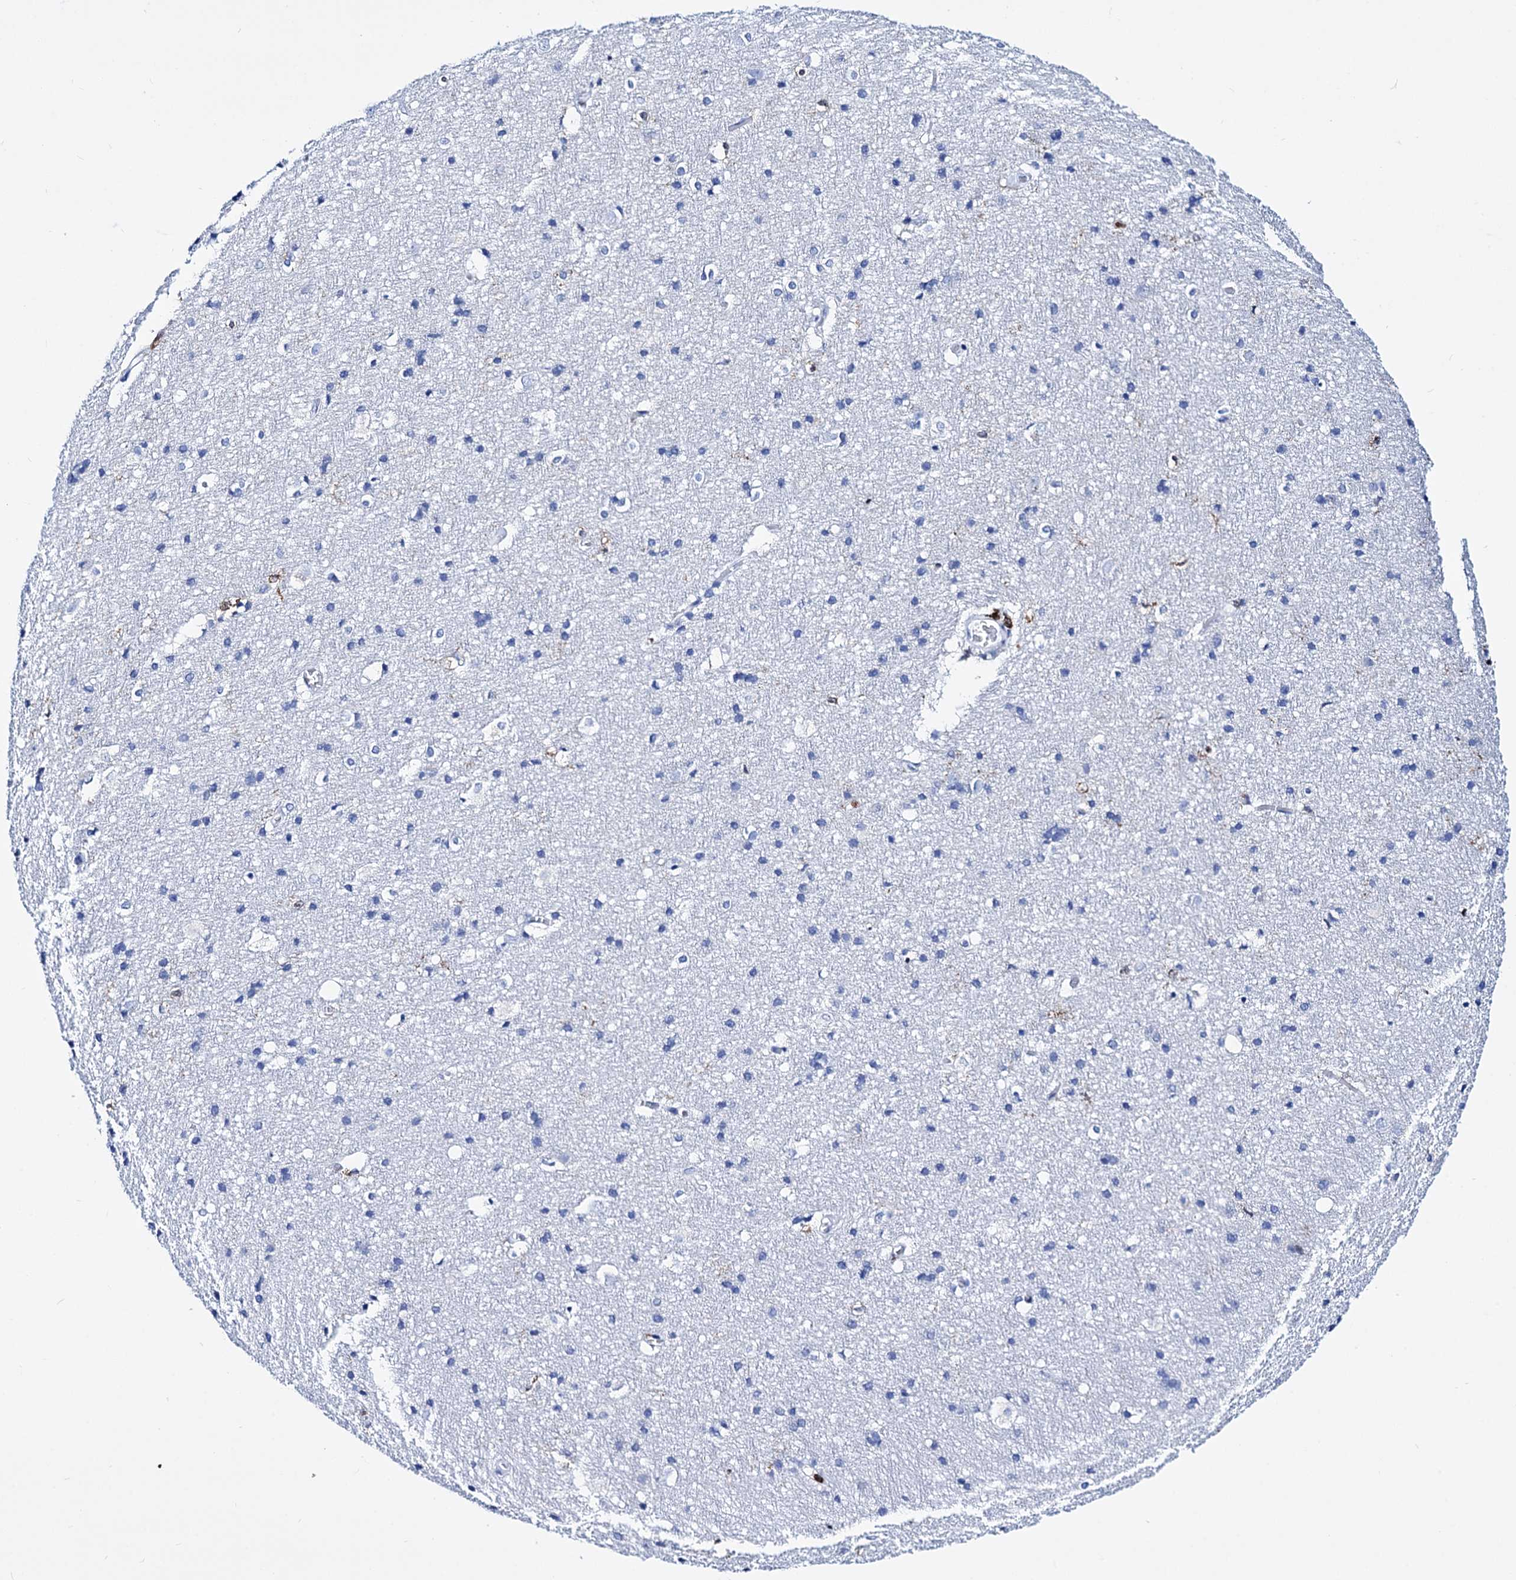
{"staining": {"intensity": "negative", "quantity": "none", "location": "none"}, "tissue": "cerebral cortex", "cell_type": "Endothelial cells", "image_type": "normal", "snomed": [{"axis": "morphology", "description": "Normal tissue, NOS"}, {"axis": "topography", "description": "Cerebral cortex"}], "caption": "Immunohistochemical staining of normal human cerebral cortex shows no significant expression in endothelial cells. (Immunohistochemistry (ihc), brightfield microscopy, high magnification).", "gene": "DEF6", "patient": {"sex": "male", "age": 54}}